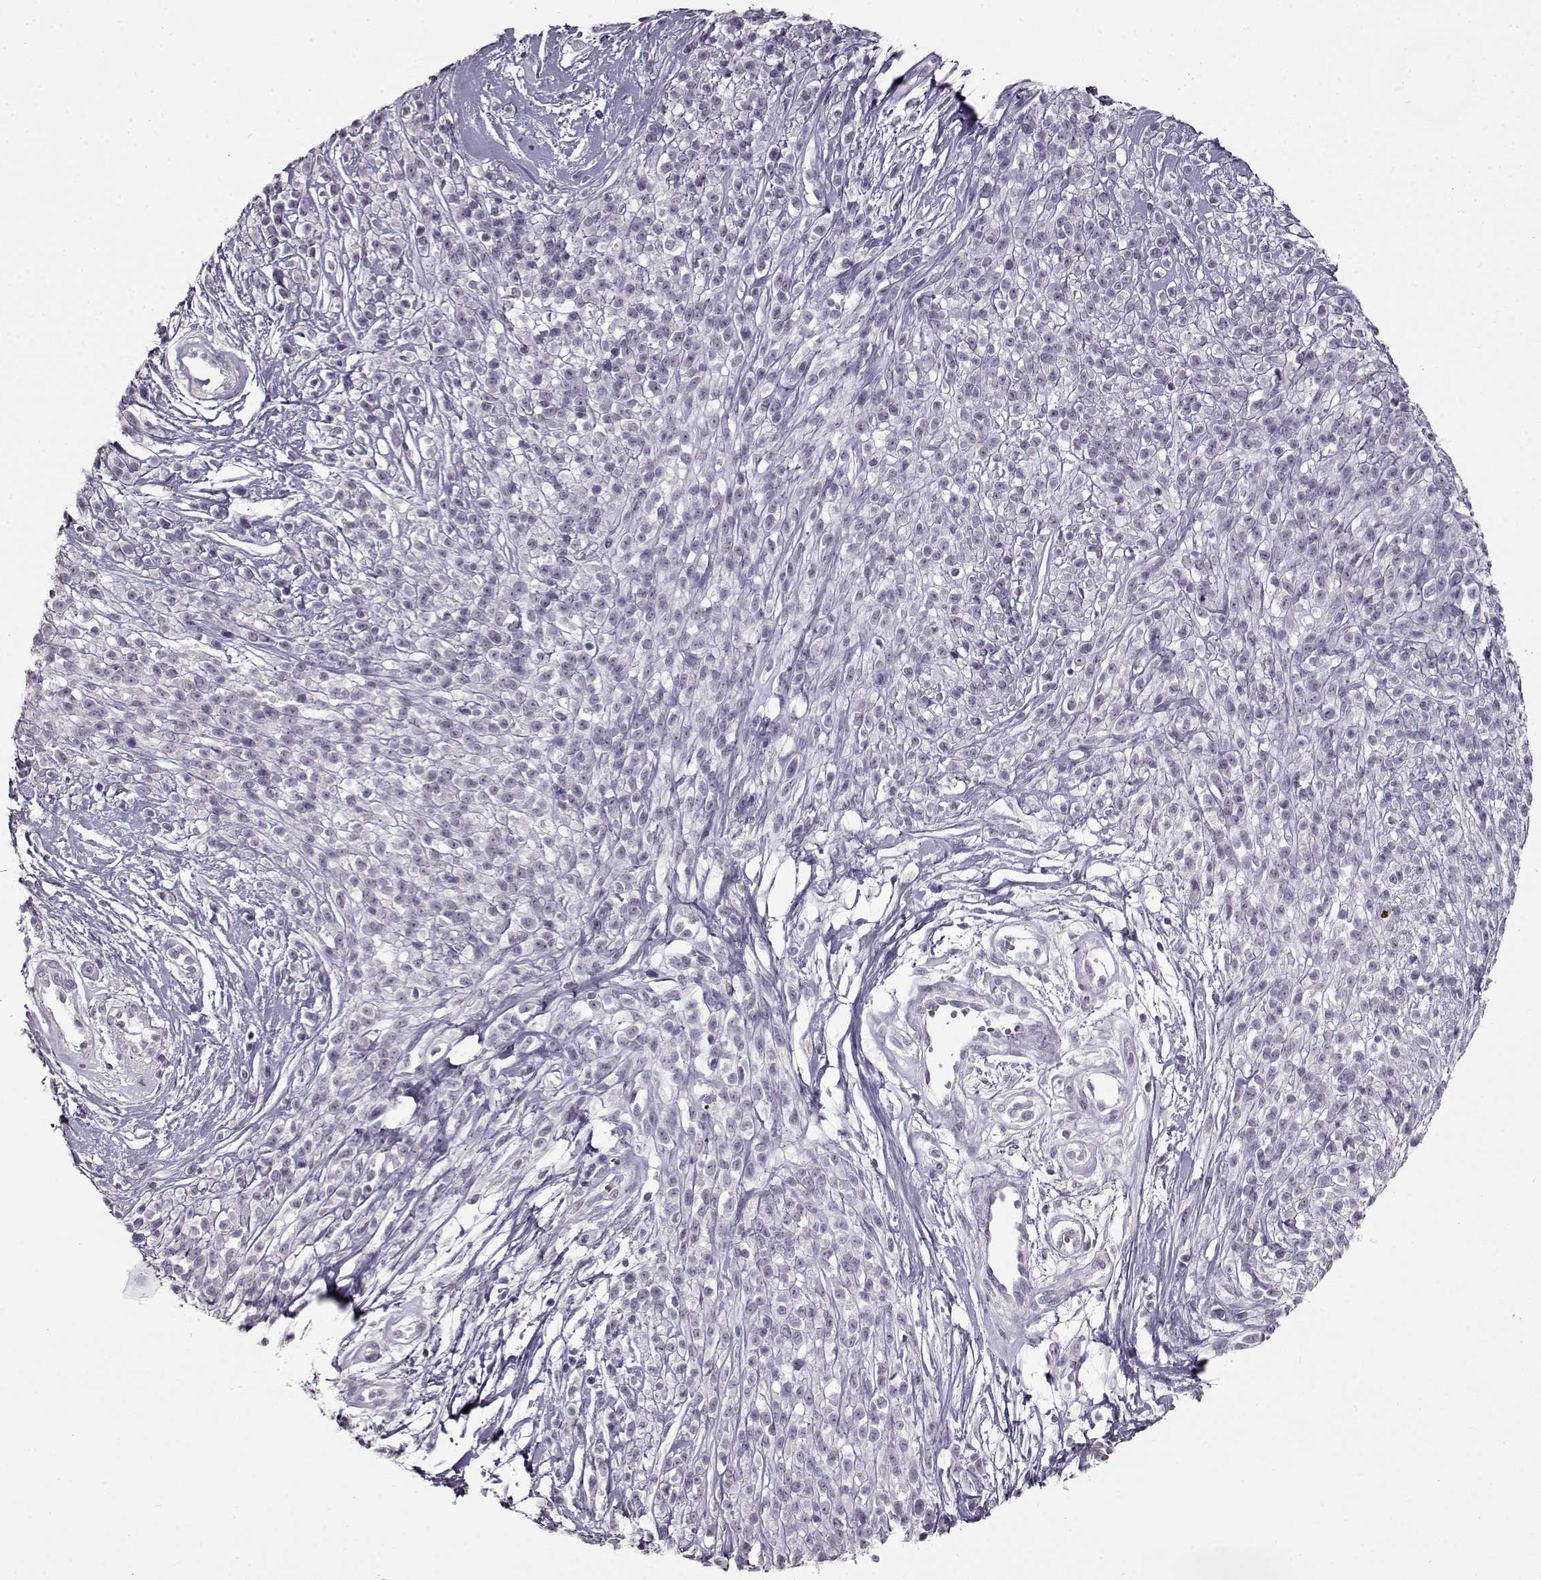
{"staining": {"intensity": "negative", "quantity": "none", "location": "none"}, "tissue": "melanoma", "cell_type": "Tumor cells", "image_type": "cancer", "snomed": [{"axis": "morphology", "description": "Malignant melanoma, NOS"}, {"axis": "topography", "description": "Skin"}, {"axis": "topography", "description": "Skin of trunk"}], "caption": "The micrograph reveals no significant expression in tumor cells of malignant melanoma. (Brightfield microscopy of DAB immunohistochemistry at high magnification).", "gene": "FSHB", "patient": {"sex": "male", "age": 74}}